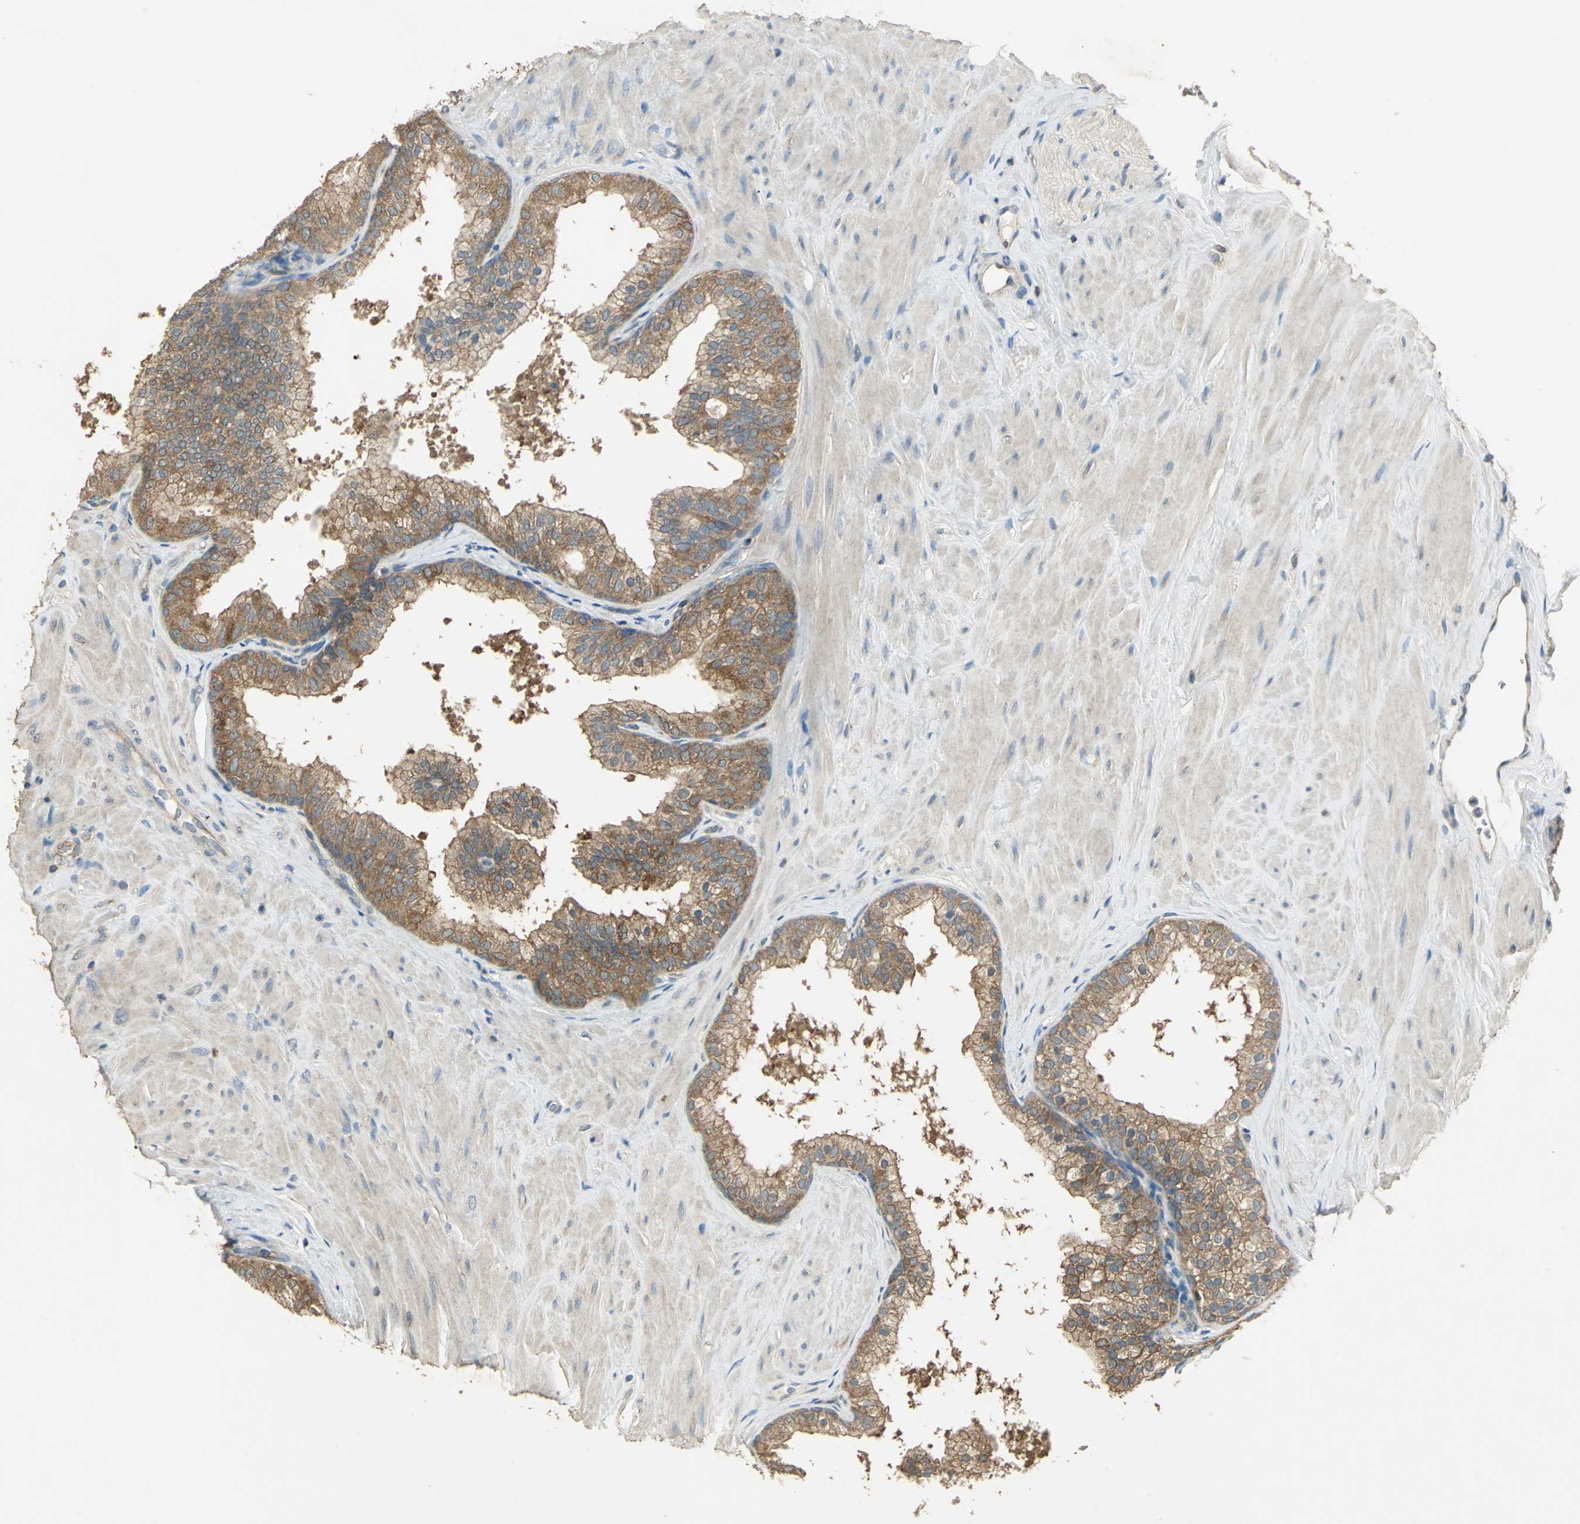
{"staining": {"intensity": "moderate", "quantity": ">75%", "location": "cytoplasmic/membranous"}, "tissue": "prostate", "cell_type": "Glandular cells", "image_type": "normal", "snomed": [{"axis": "morphology", "description": "Normal tissue, NOS"}, {"axis": "topography", "description": "Prostate"}], "caption": "This is a micrograph of IHC staining of benign prostate, which shows moderate positivity in the cytoplasmic/membranous of glandular cells.", "gene": "SHC2", "patient": {"sex": "male", "age": 60}}